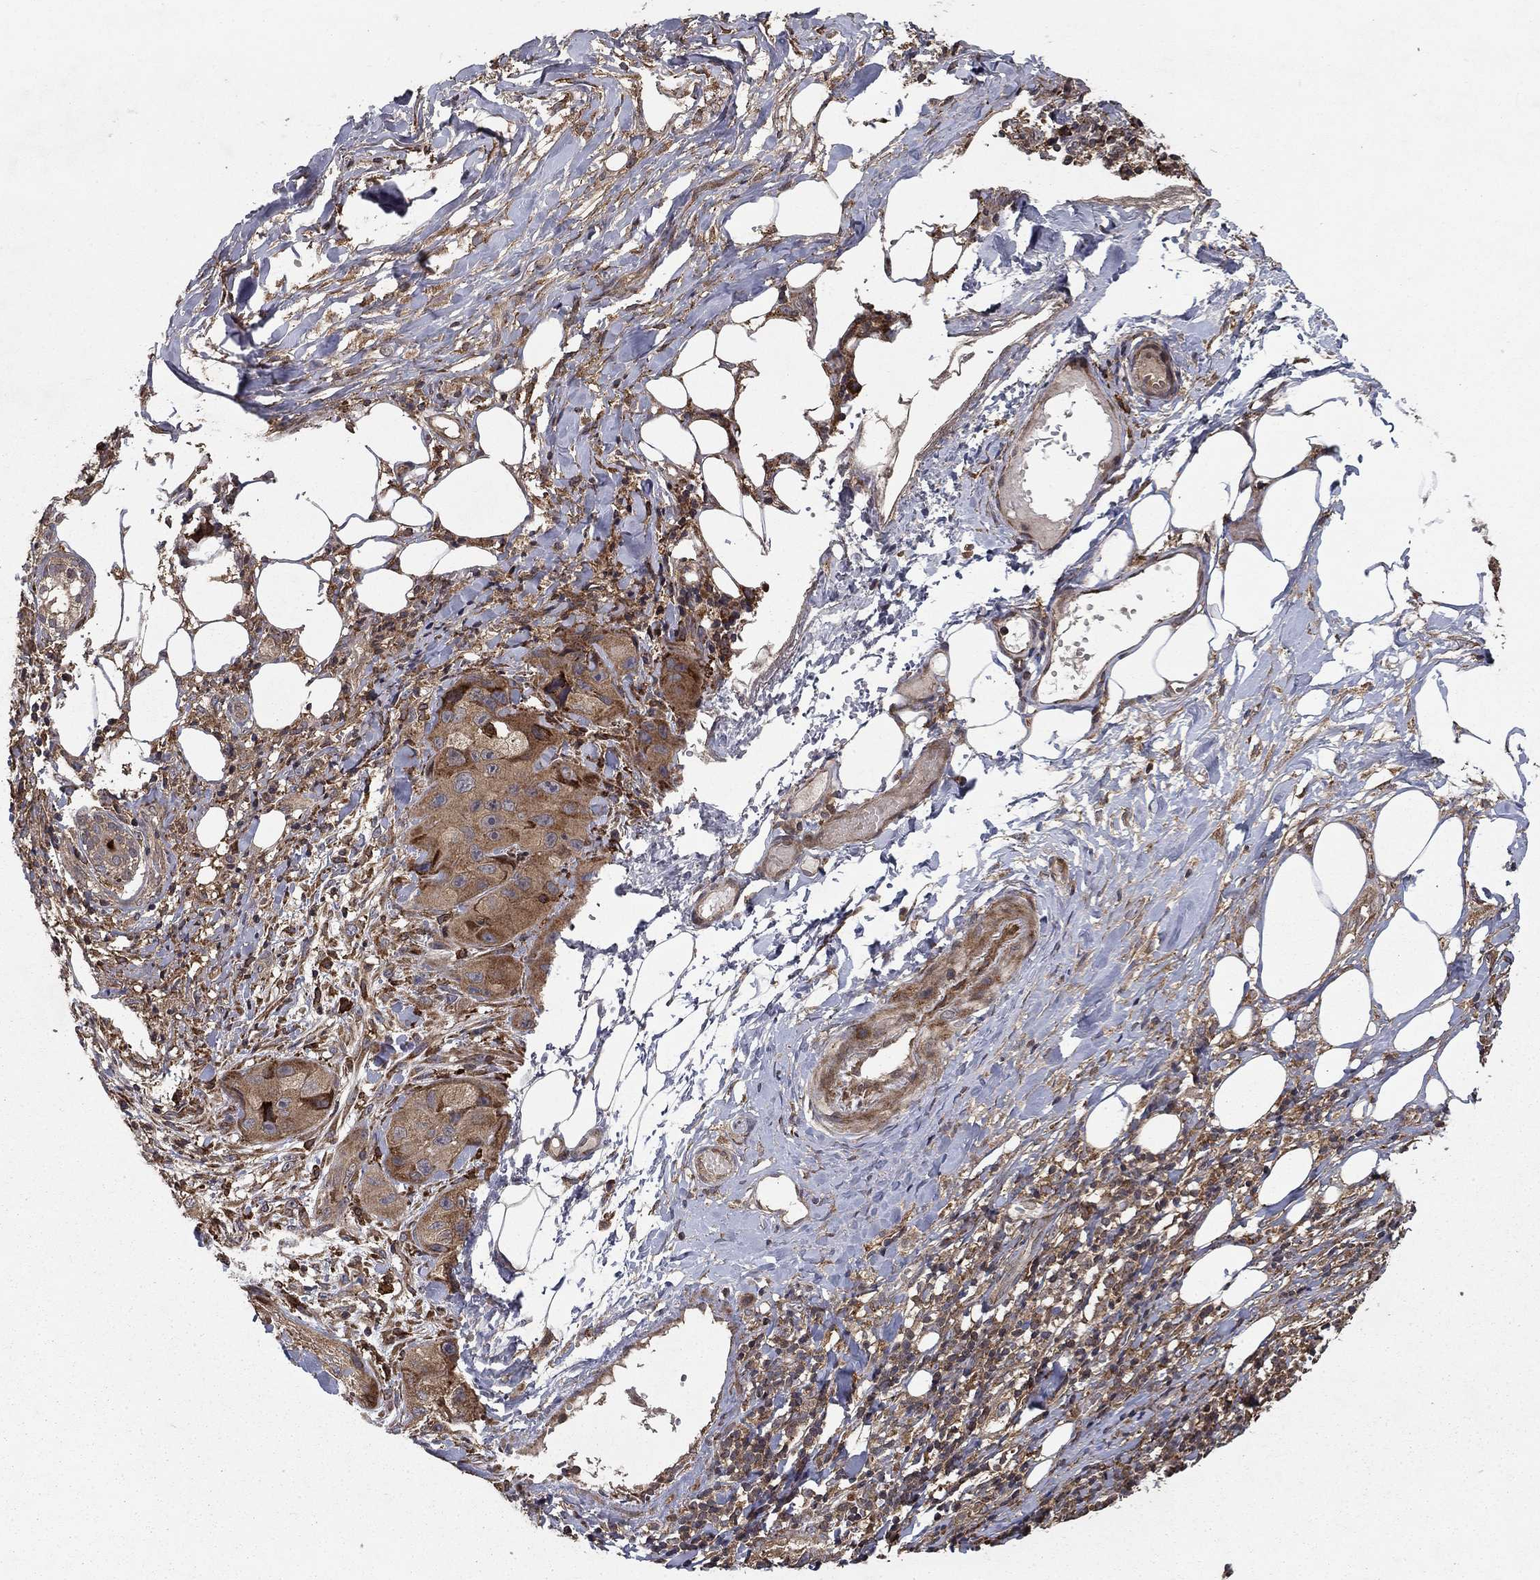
{"staining": {"intensity": "moderate", "quantity": "<25%", "location": "cytoplasmic/membranous"}, "tissue": "skin cancer", "cell_type": "Tumor cells", "image_type": "cancer", "snomed": [{"axis": "morphology", "description": "Squamous cell carcinoma, NOS"}, {"axis": "topography", "description": "Skin"}, {"axis": "topography", "description": "Subcutis"}], "caption": "A histopathology image of human skin cancer (squamous cell carcinoma) stained for a protein exhibits moderate cytoplasmic/membranous brown staining in tumor cells.", "gene": "BABAM2", "patient": {"sex": "male", "age": 73}}